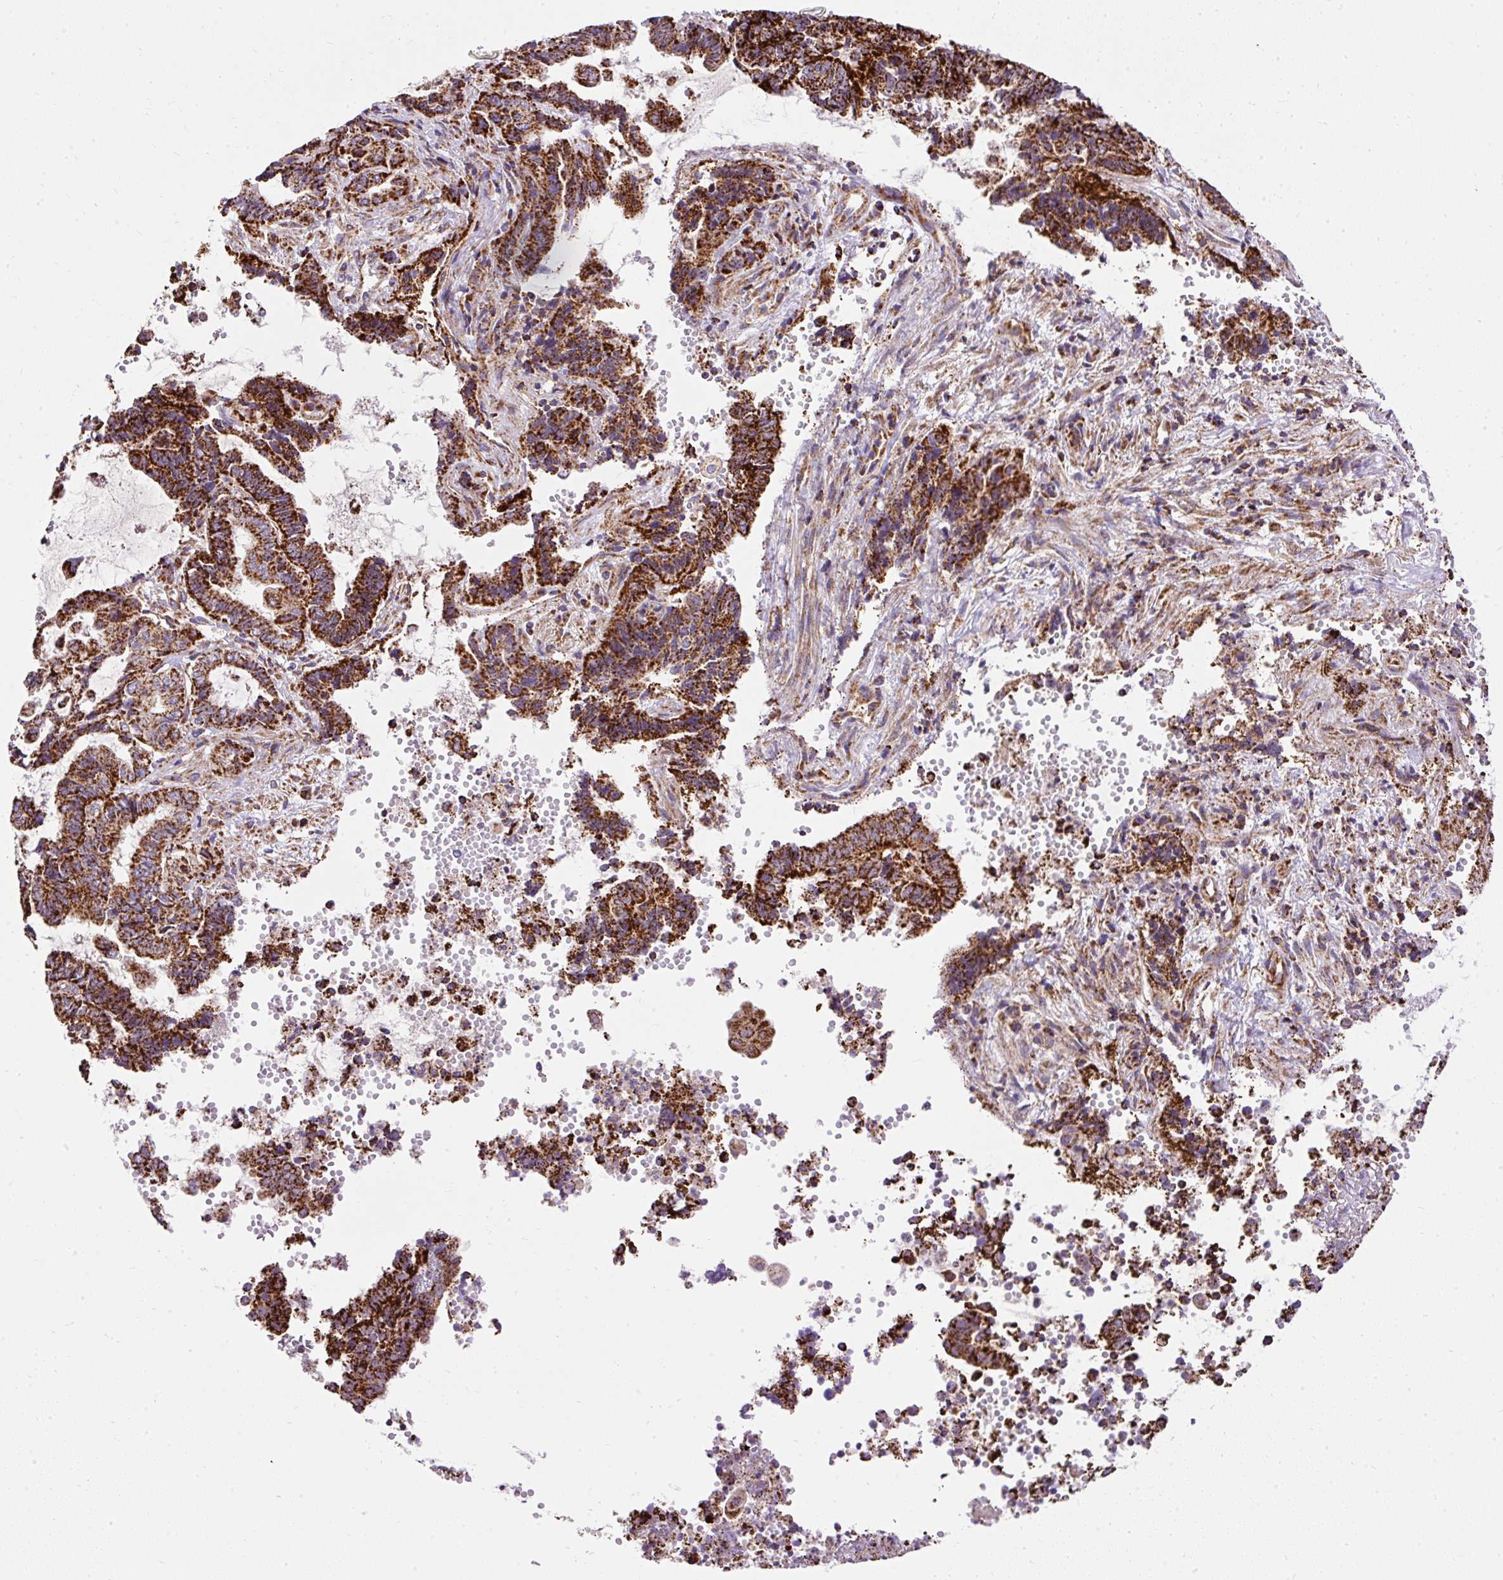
{"staining": {"intensity": "strong", "quantity": ">75%", "location": "cytoplasmic/membranous"}, "tissue": "endometrial cancer", "cell_type": "Tumor cells", "image_type": "cancer", "snomed": [{"axis": "morphology", "description": "Adenocarcinoma, NOS"}, {"axis": "topography", "description": "Uterus"}, {"axis": "topography", "description": "Endometrium"}], "caption": "A histopathology image of adenocarcinoma (endometrial) stained for a protein shows strong cytoplasmic/membranous brown staining in tumor cells.", "gene": "CEP290", "patient": {"sex": "female", "age": 70}}